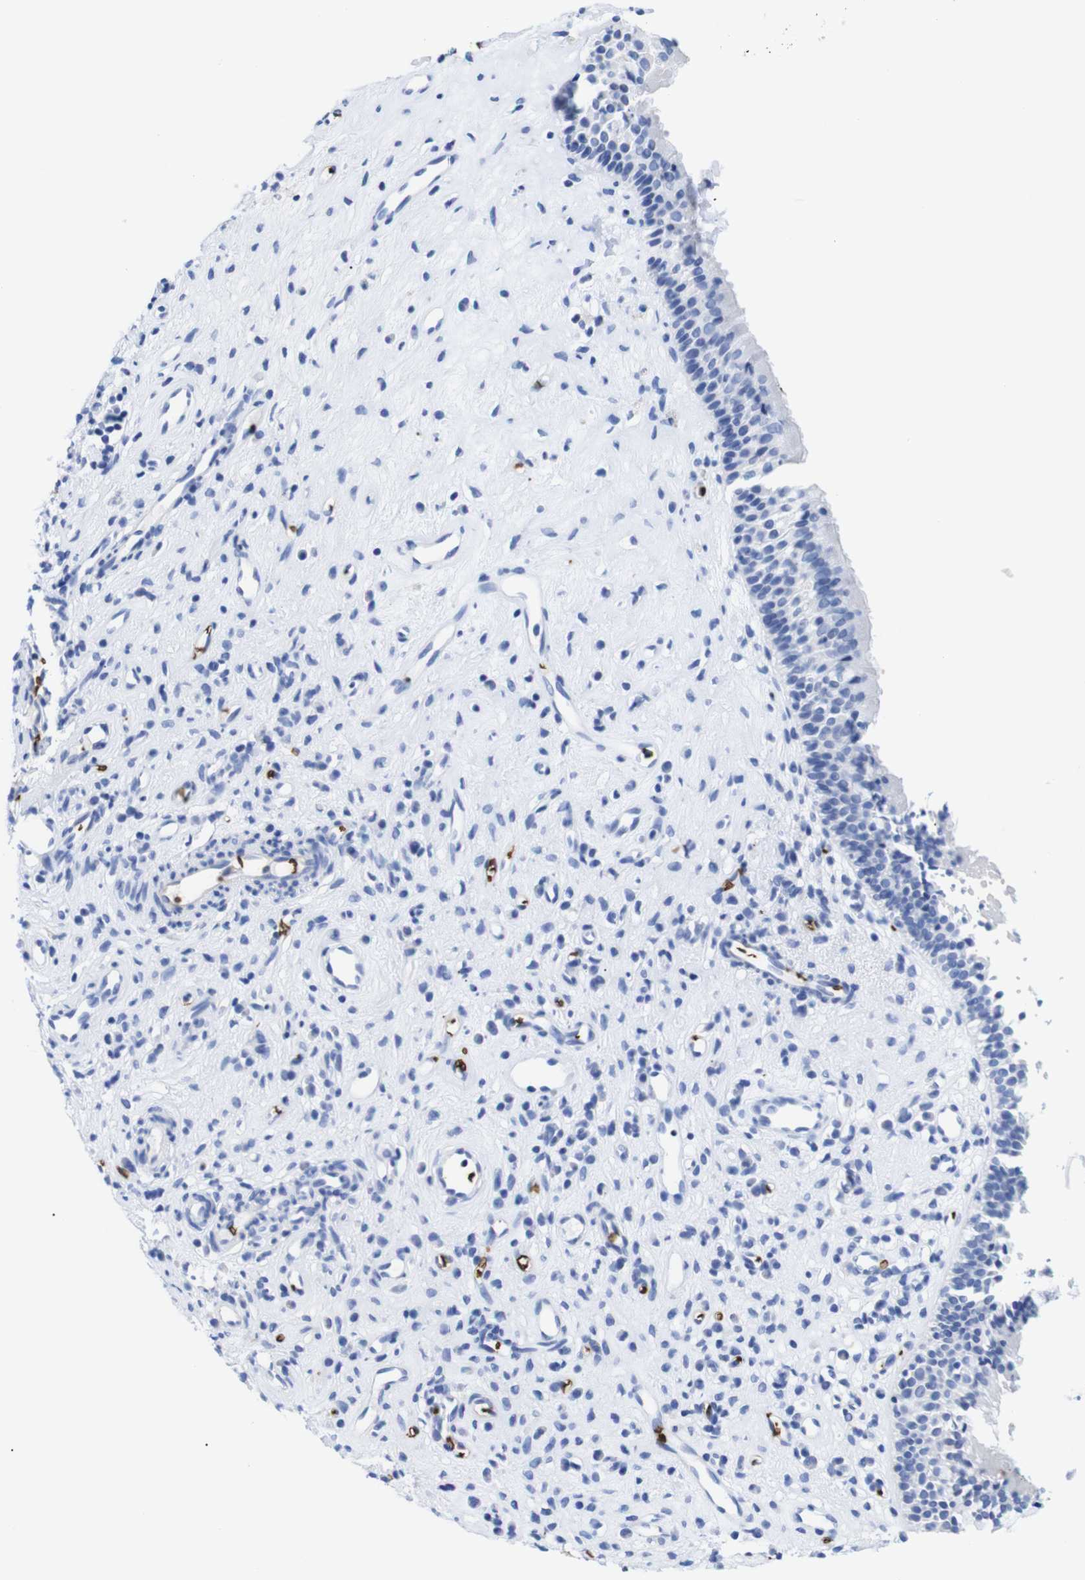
{"staining": {"intensity": "negative", "quantity": "none", "location": "none"}, "tissue": "nasopharynx", "cell_type": "Respiratory epithelial cells", "image_type": "normal", "snomed": [{"axis": "morphology", "description": "Normal tissue, NOS"}, {"axis": "topography", "description": "Nasopharynx"}], "caption": "Immunohistochemistry (IHC) image of unremarkable nasopharynx stained for a protein (brown), which reveals no expression in respiratory epithelial cells. (Brightfield microscopy of DAB IHC at high magnification).", "gene": "S1PR2", "patient": {"sex": "female", "age": 51}}